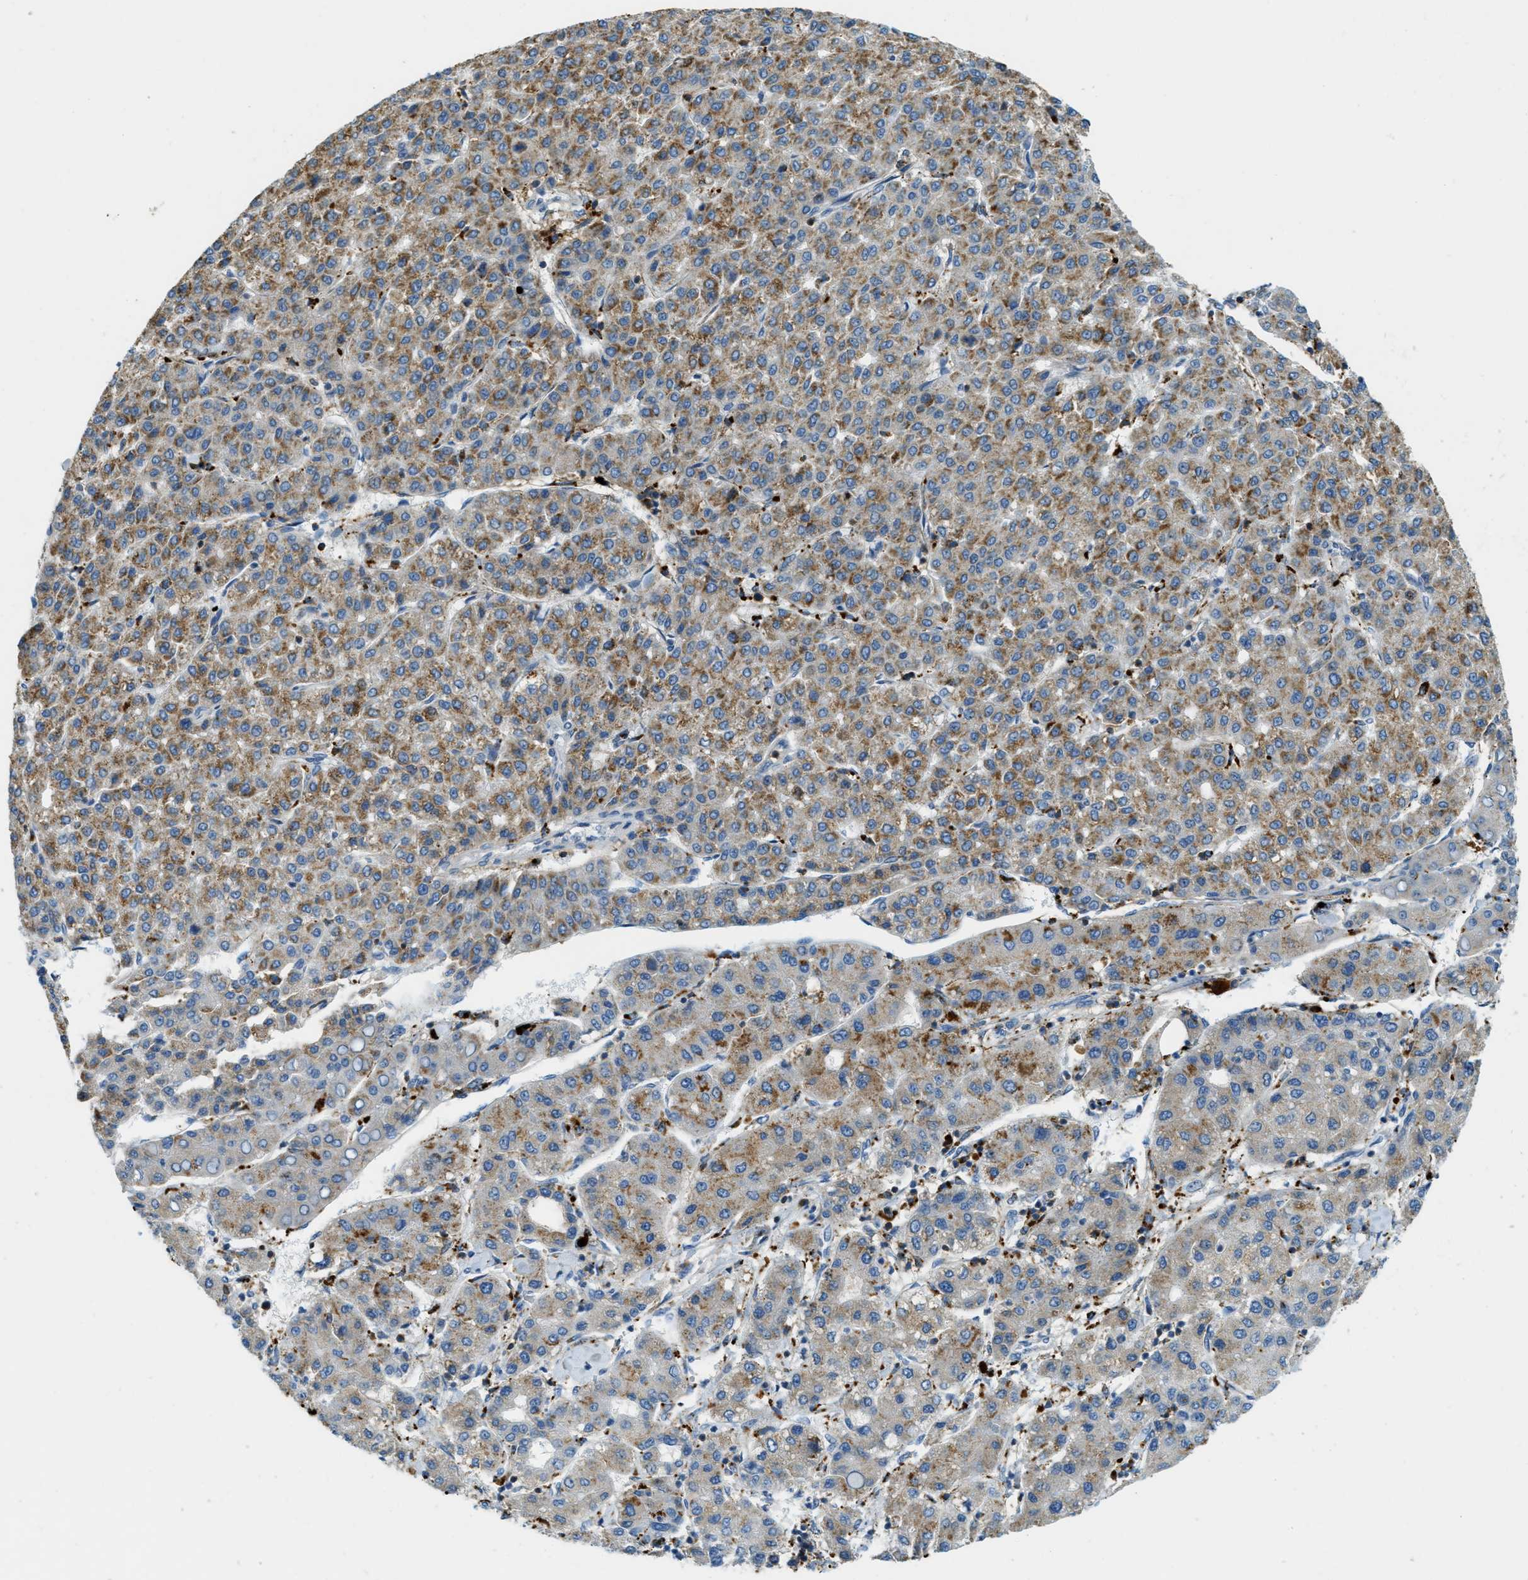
{"staining": {"intensity": "moderate", "quantity": "25%-75%", "location": "cytoplasmic/membranous"}, "tissue": "liver cancer", "cell_type": "Tumor cells", "image_type": "cancer", "snomed": [{"axis": "morphology", "description": "Carcinoma, Hepatocellular, NOS"}, {"axis": "topography", "description": "Liver"}], "caption": "Immunohistochemical staining of human liver hepatocellular carcinoma exhibits moderate cytoplasmic/membranous protein staining in approximately 25%-75% of tumor cells.", "gene": "PLBD2", "patient": {"sex": "male", "age": 65}}